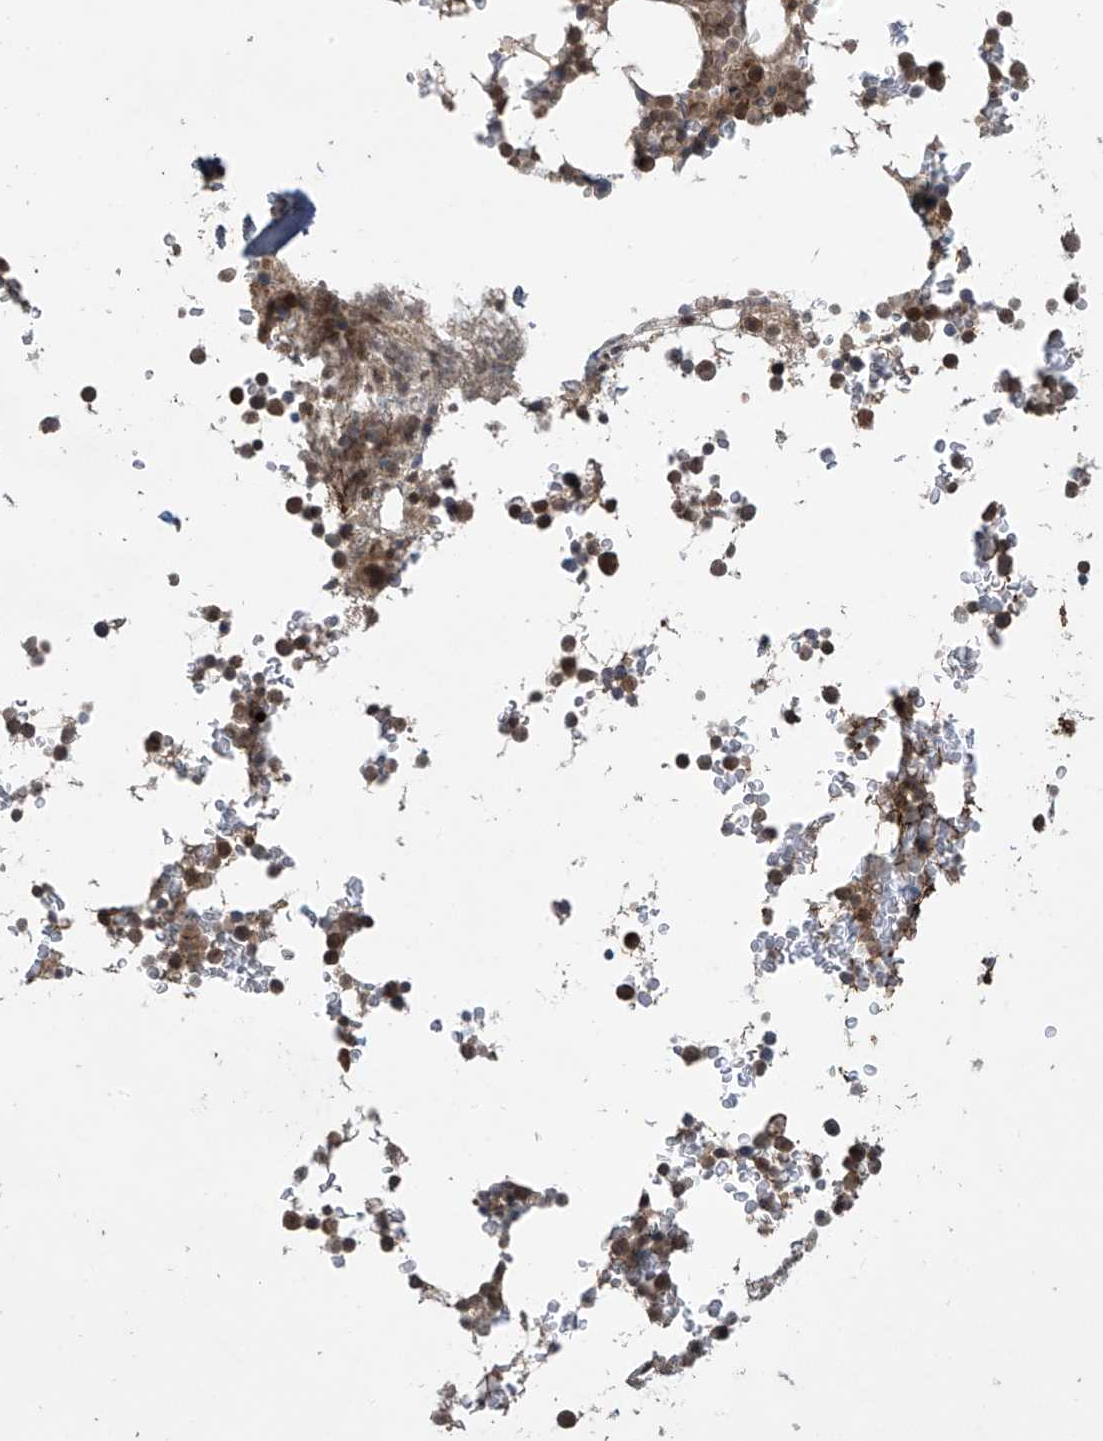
{"staining": {"intensity": "moderate", "quantity": ">75%", "location": "cytoplasmic/membranous,nuclear"}, "tissue": "bone marrow", "cell_type": "Hematopoietic cells", "image_type": "normal", "snomed": [{"axis": "morphology", "description": "Normal tissue, NOS"}, {"axis": "topography", "description": "Bone marrow"}], "caption": "Immunohistochemical staining of normal human bone marrow exhibits moderate cytoplasmic/membranous,nuclear protein expression in approximately >75% of hematopoietic cells. (Brightfield microscopy of DAB IHC at high magnification).", "gene": "LCOR", "patient": {"sex": "male", "age": 58}}